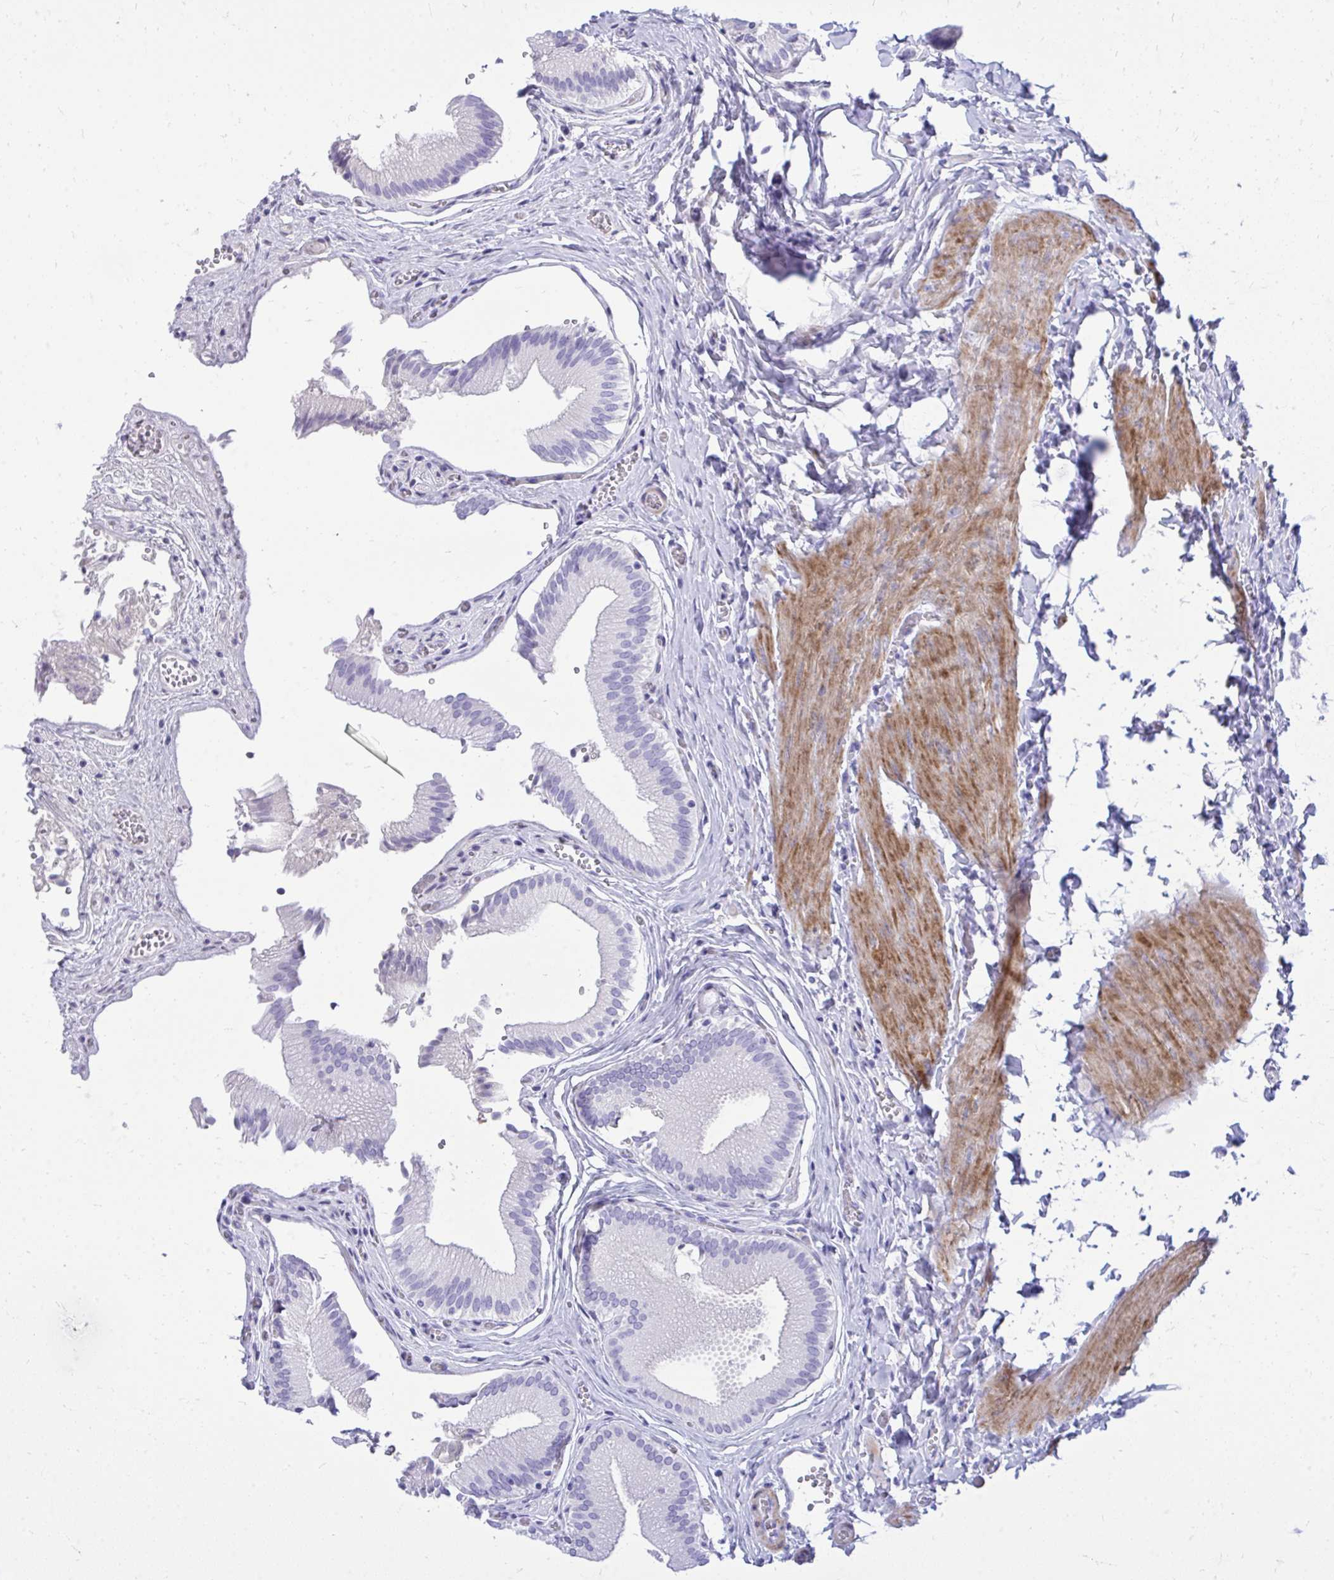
{"staining": {"intensity": "negative", "quantity": "none", "location": "none"}, "tissue": "gallbladder", "cell_type": "Glandular cells", "image_type": "normal", "snomed": [{"axis": "morphology", "description": "Normal tissue, NOS"}, {"axis": "topography", "description": "Gallbladder"}, {"axis": "topography", "description": "Peripheral nerve tissue"}], "caption": "DAB immunohistochemical staining of normal gallbladder shows no significant expression in glandular cells. The staining was performed using DAB to visualize the protein expression in brown, while the nuclei were stained in blue with hematoxylin (Magnification: 20x).", "gene": "ANKDD1B", "patient": {"sex": "male", "age": 17}}